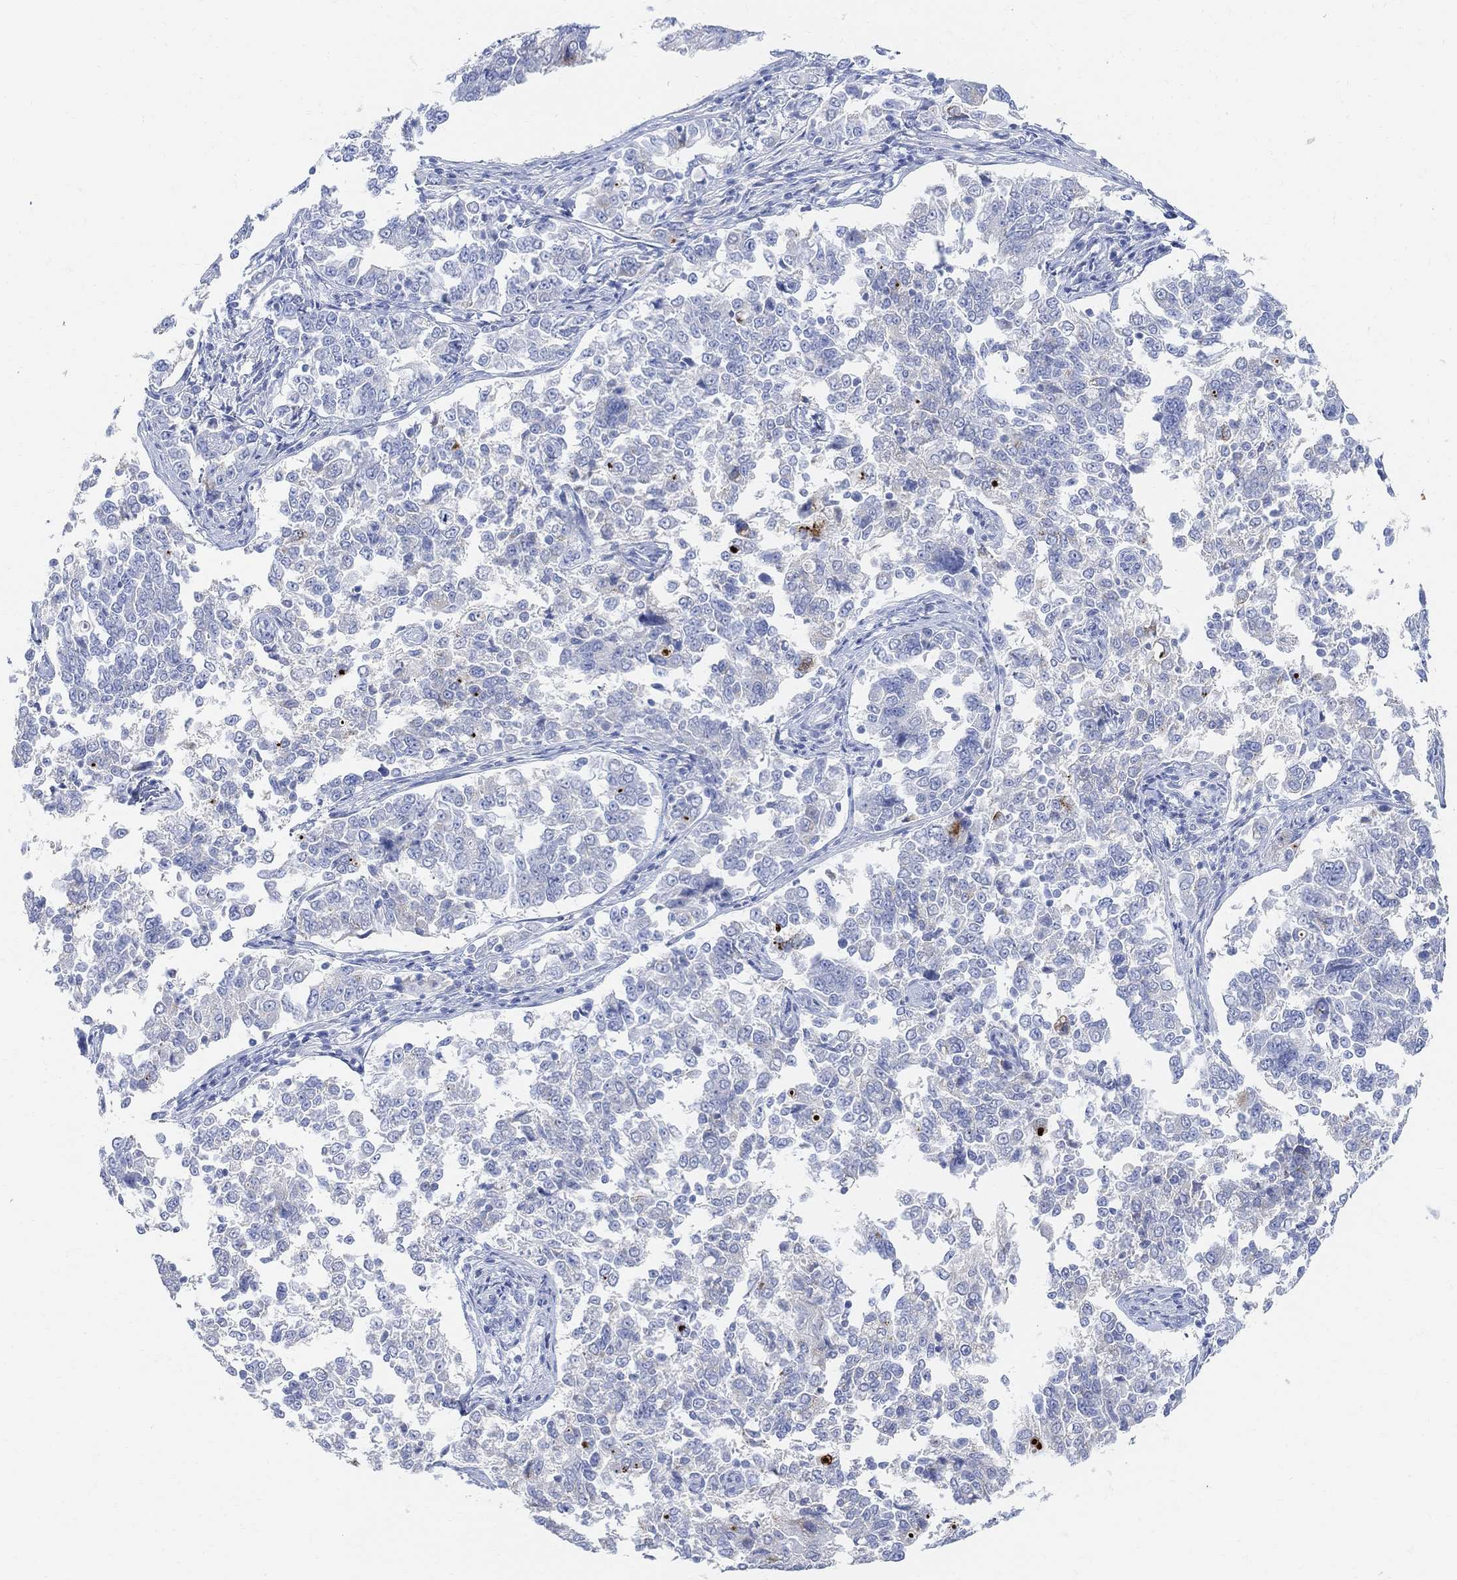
{"staining": {"intensity": "negative", "quantity": "none", "location": "none"}, "tissue": "endometrial cancer", "cell_type": "Tumor cells", "image_type": "cancer", "snomed": [{"axis": "morphology", "description": "Adenocarcinoma, NOS"}, {"axis": "topography", "description": "Endometrium"}], "caption": "DAB immunohistochemical staining of endometrial adenocarcinoma displays no significant staining in tumor cells. (DAB IHC, high magnification).", "gene": "RETNLB", "patient": {"sex": "female", "age": 43}}